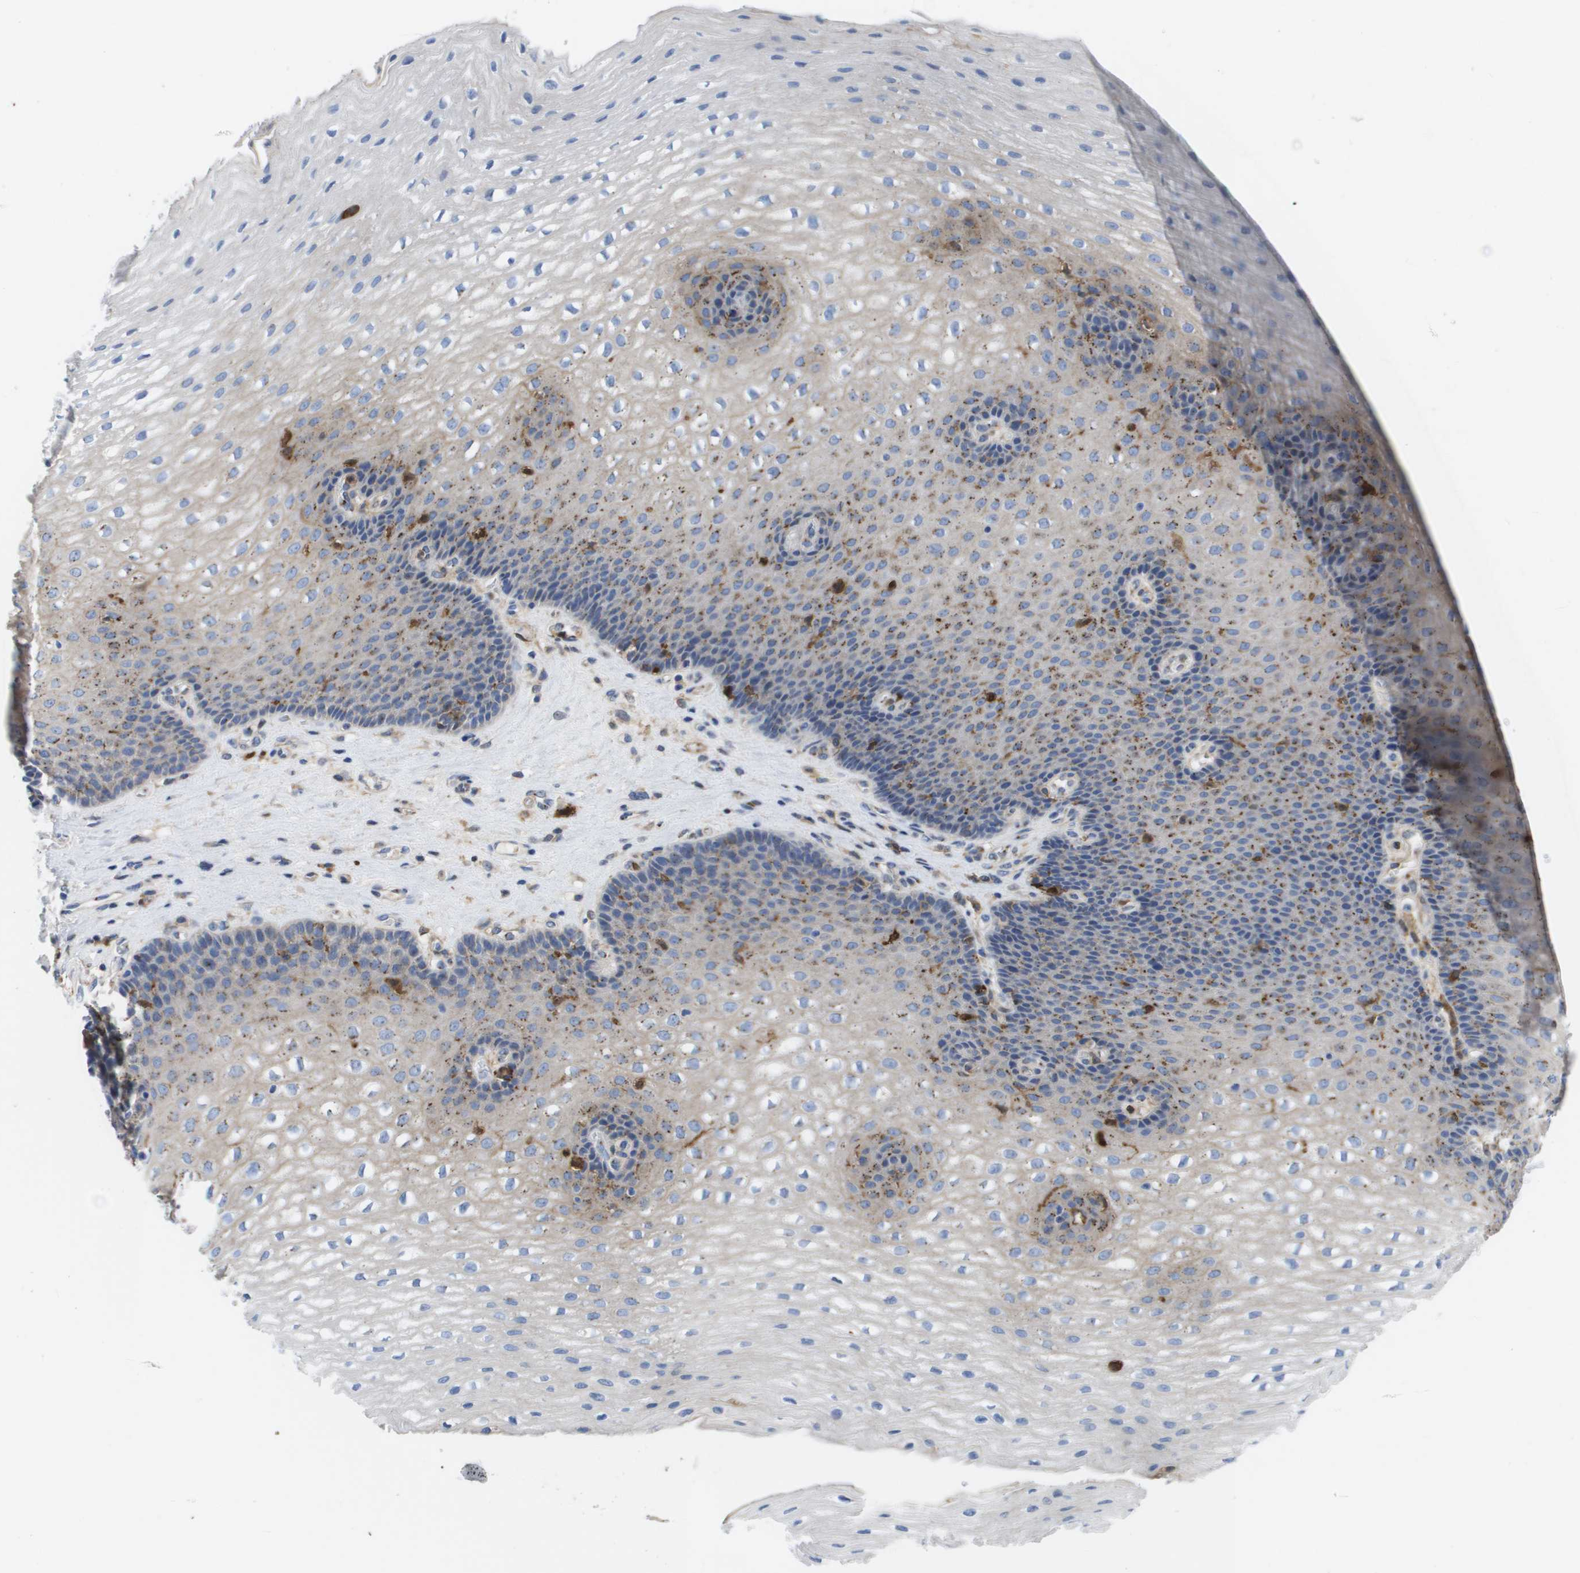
{"staining": {"intensity": "moderate", "quantity": "<25%", "location": "cytoplasmic/membranous"}, "tissue": "esophagus", "cell_type": "Squamous epithelial cells", "image_type": "normal", "snomed": [{"axis": "morphology", "description": "Normal tissue, NOS"}, {"axis": "topography", "description": "Esophagus"}], "caption": "Immunohistochemical staining of unremarkable human esophagus shows <25% levels of moderate cytoplasmic/membranous protein staining in approximately <25% of squamous epithelial cells.", "gene": "SLC37A2", "patient": {"sex": "male", "age": 48}}